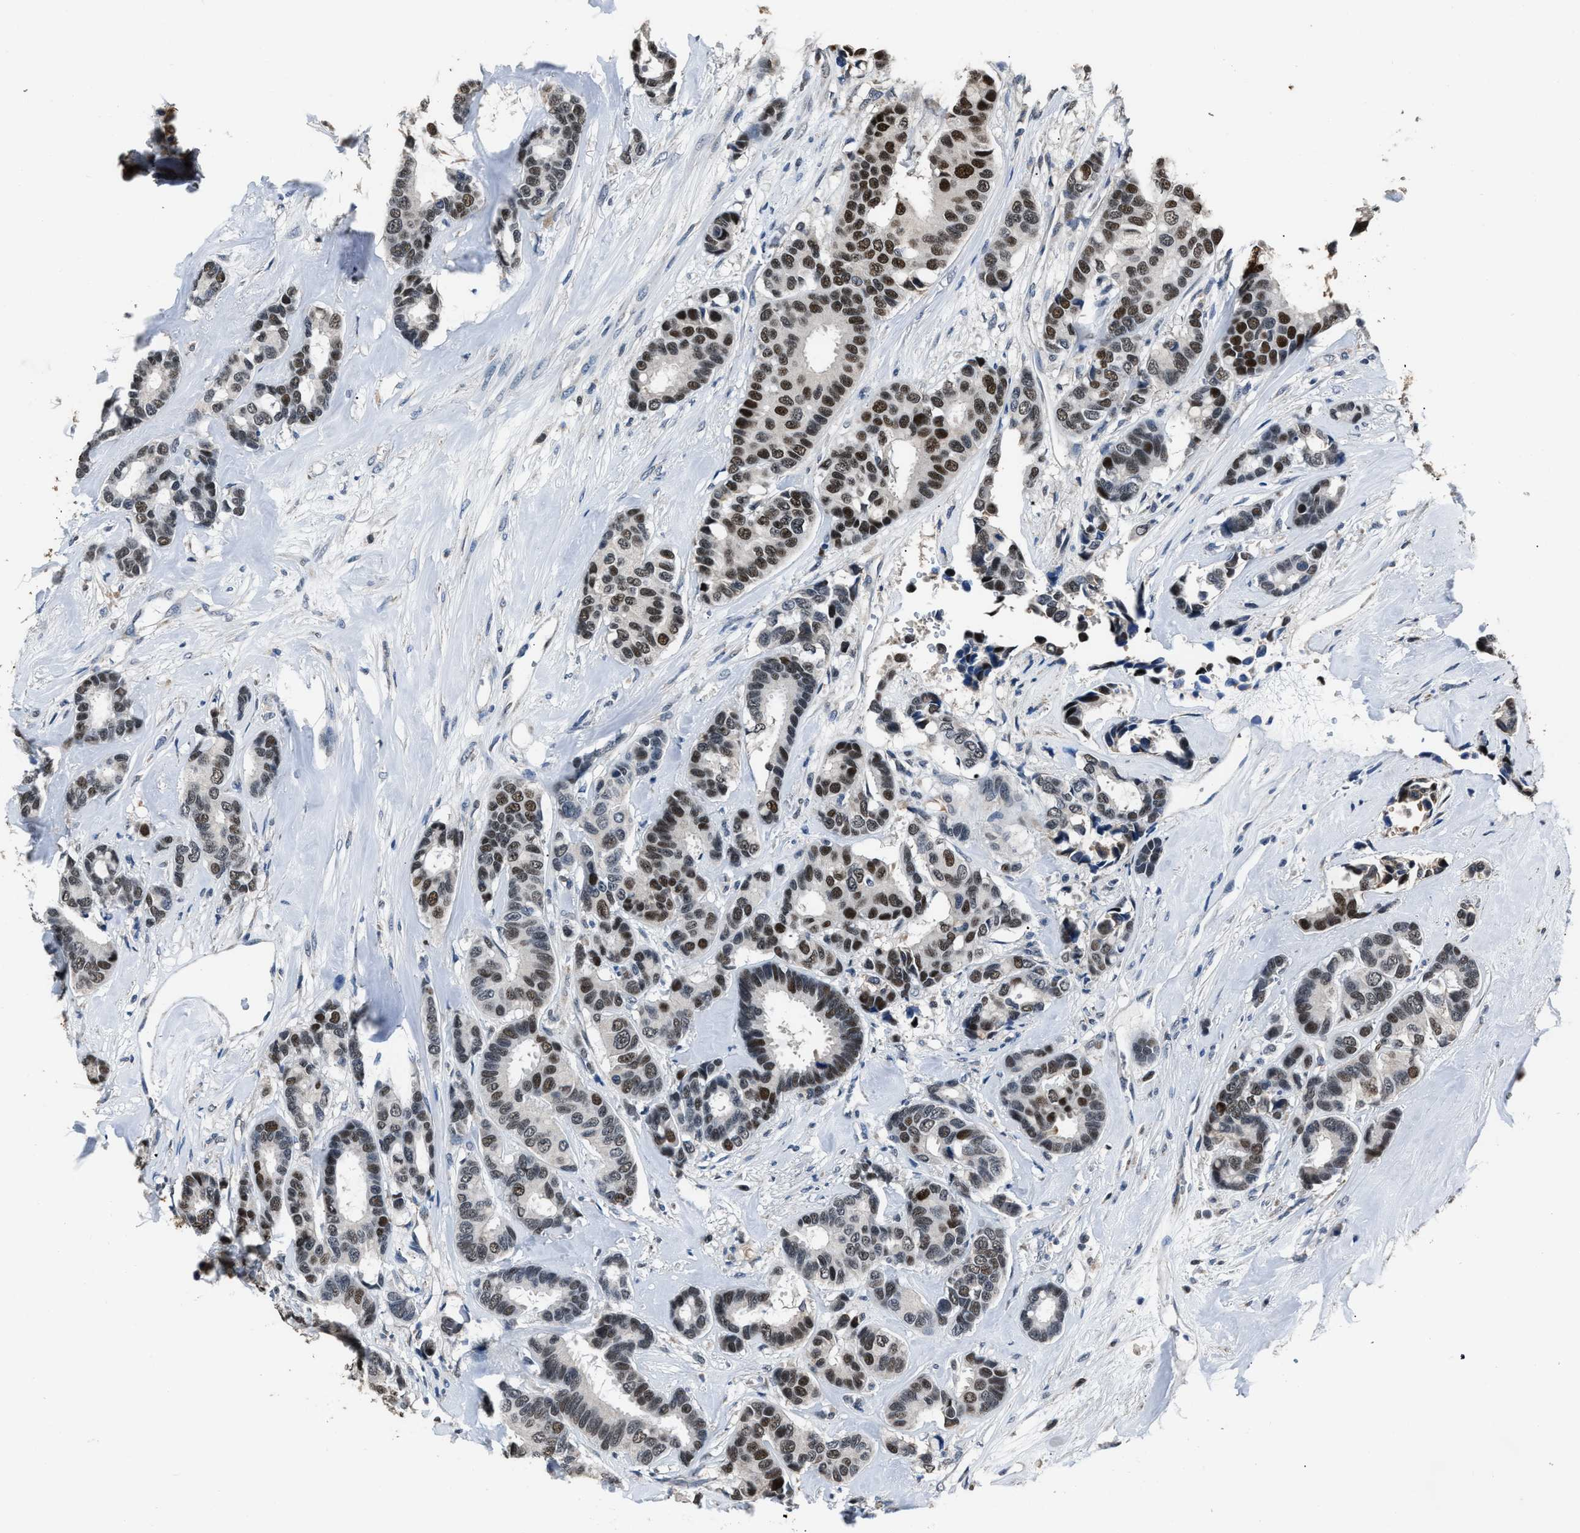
{"staining": {"intensity": "strong", "quantity": "25%-75%", "location": "nuclear"}, "tissue": "breast cancer", "cell_type": "Tumor cells", "image_type": "cancer", "snomed": [{"axis": "morphology", "description": "Duct carcinoma"}, {"axis": "topography", "description": "Breast"}], "caption": "Breast infiltrating ductal carcinoma stained for a protein displays strong nuclear positivity in tumor cells.", "gene": "NSUN5", "patient": {"sex": "female", "age": 87}}